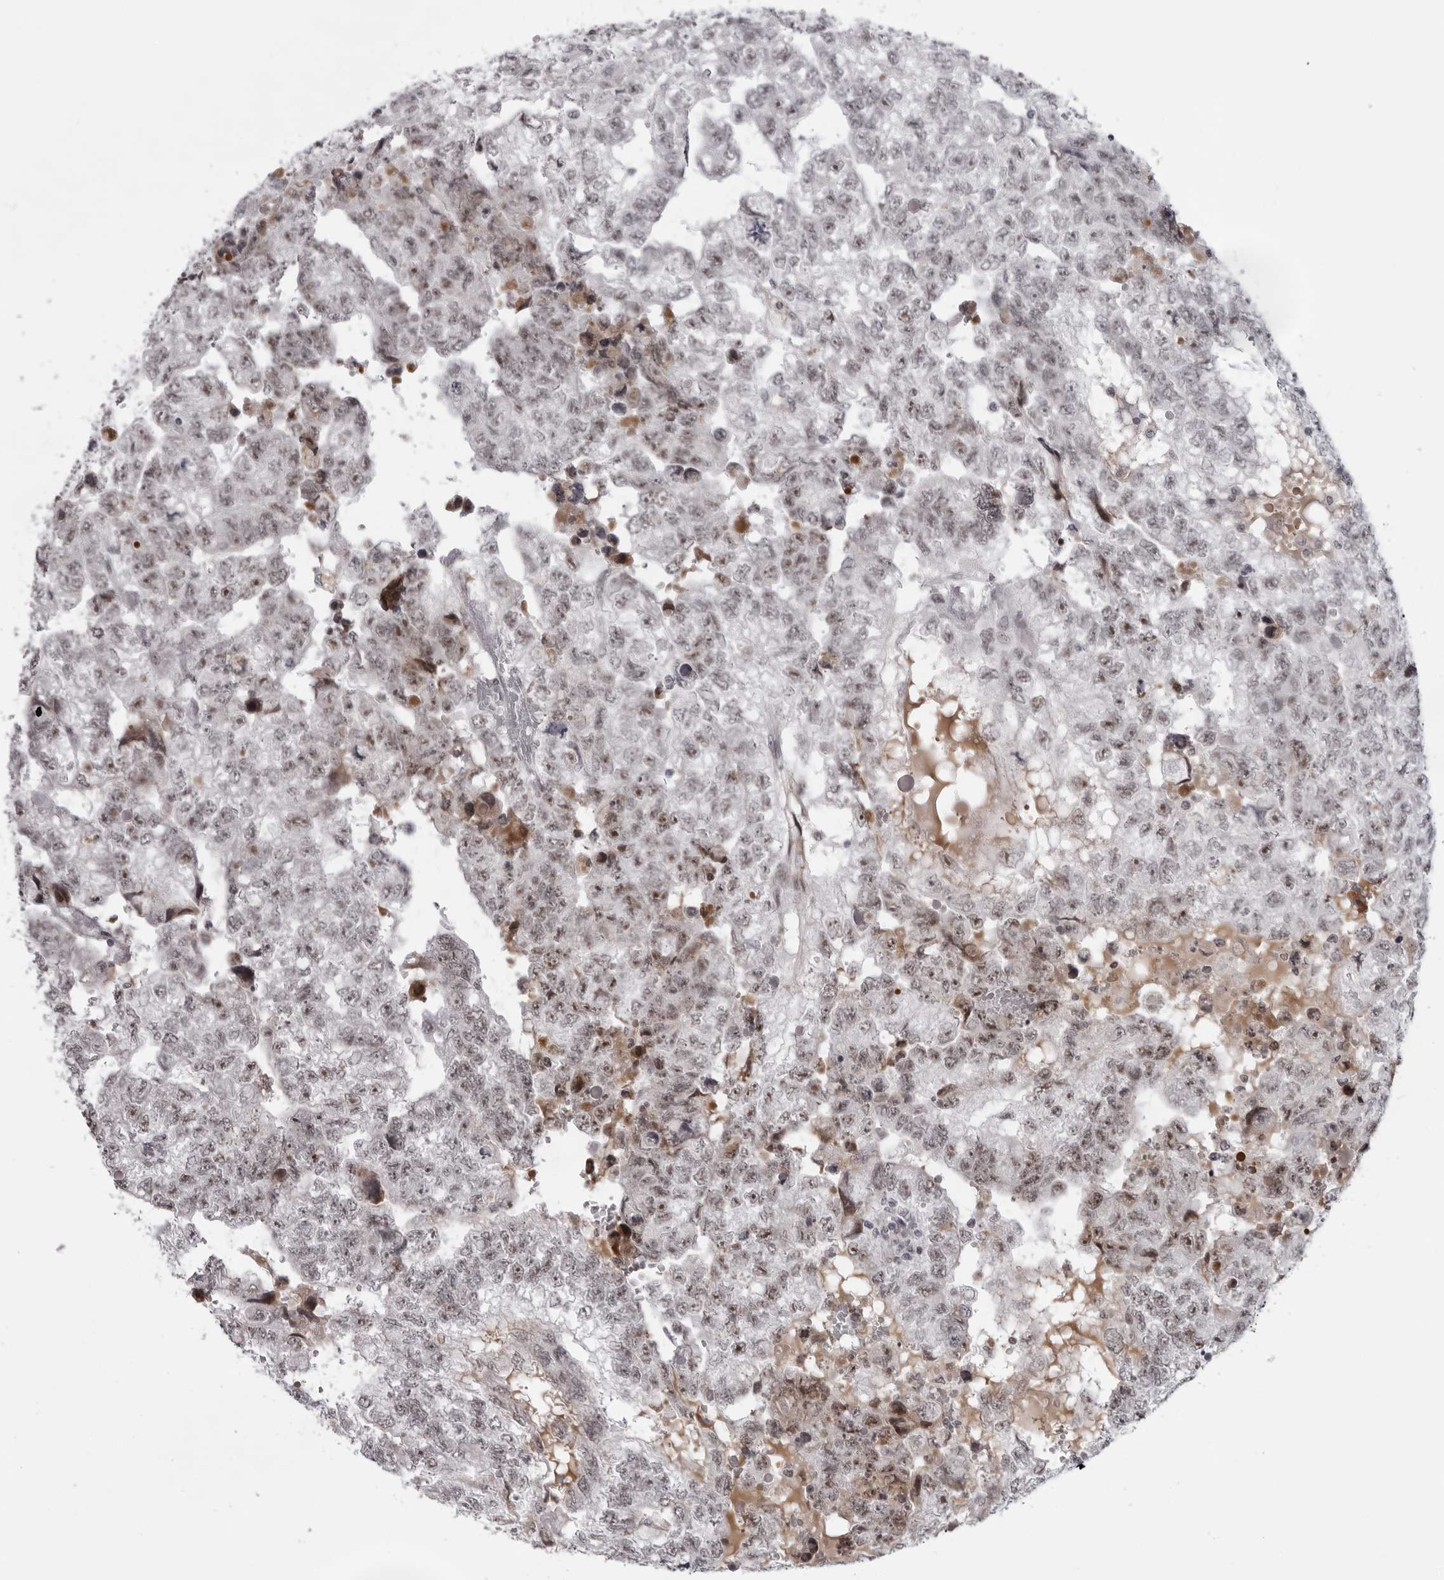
{"staining": {"intensity": "moderate", "quantity": "25%-75%", "location": "nuclear"}, "tissue": "testis cancer", "cell_type": "Tumor cells", "image_type": "cancer", "snomed": [{"axis": "morphology", "description": "Carcinoma, Embryonal, NOS"}, {"axis": "topography", "description": "Testis"}], "caption": "Immunohistochemistry (IHC) micrograph of human testis embryonal carcinoma stained for a protein (brown), which demonstrates medium levels of moderate nuclear expression in approximately 25%-75% of tumor cells.", "gene": "EXOSC10", "patient": {"sex": "male", "age": 36}}